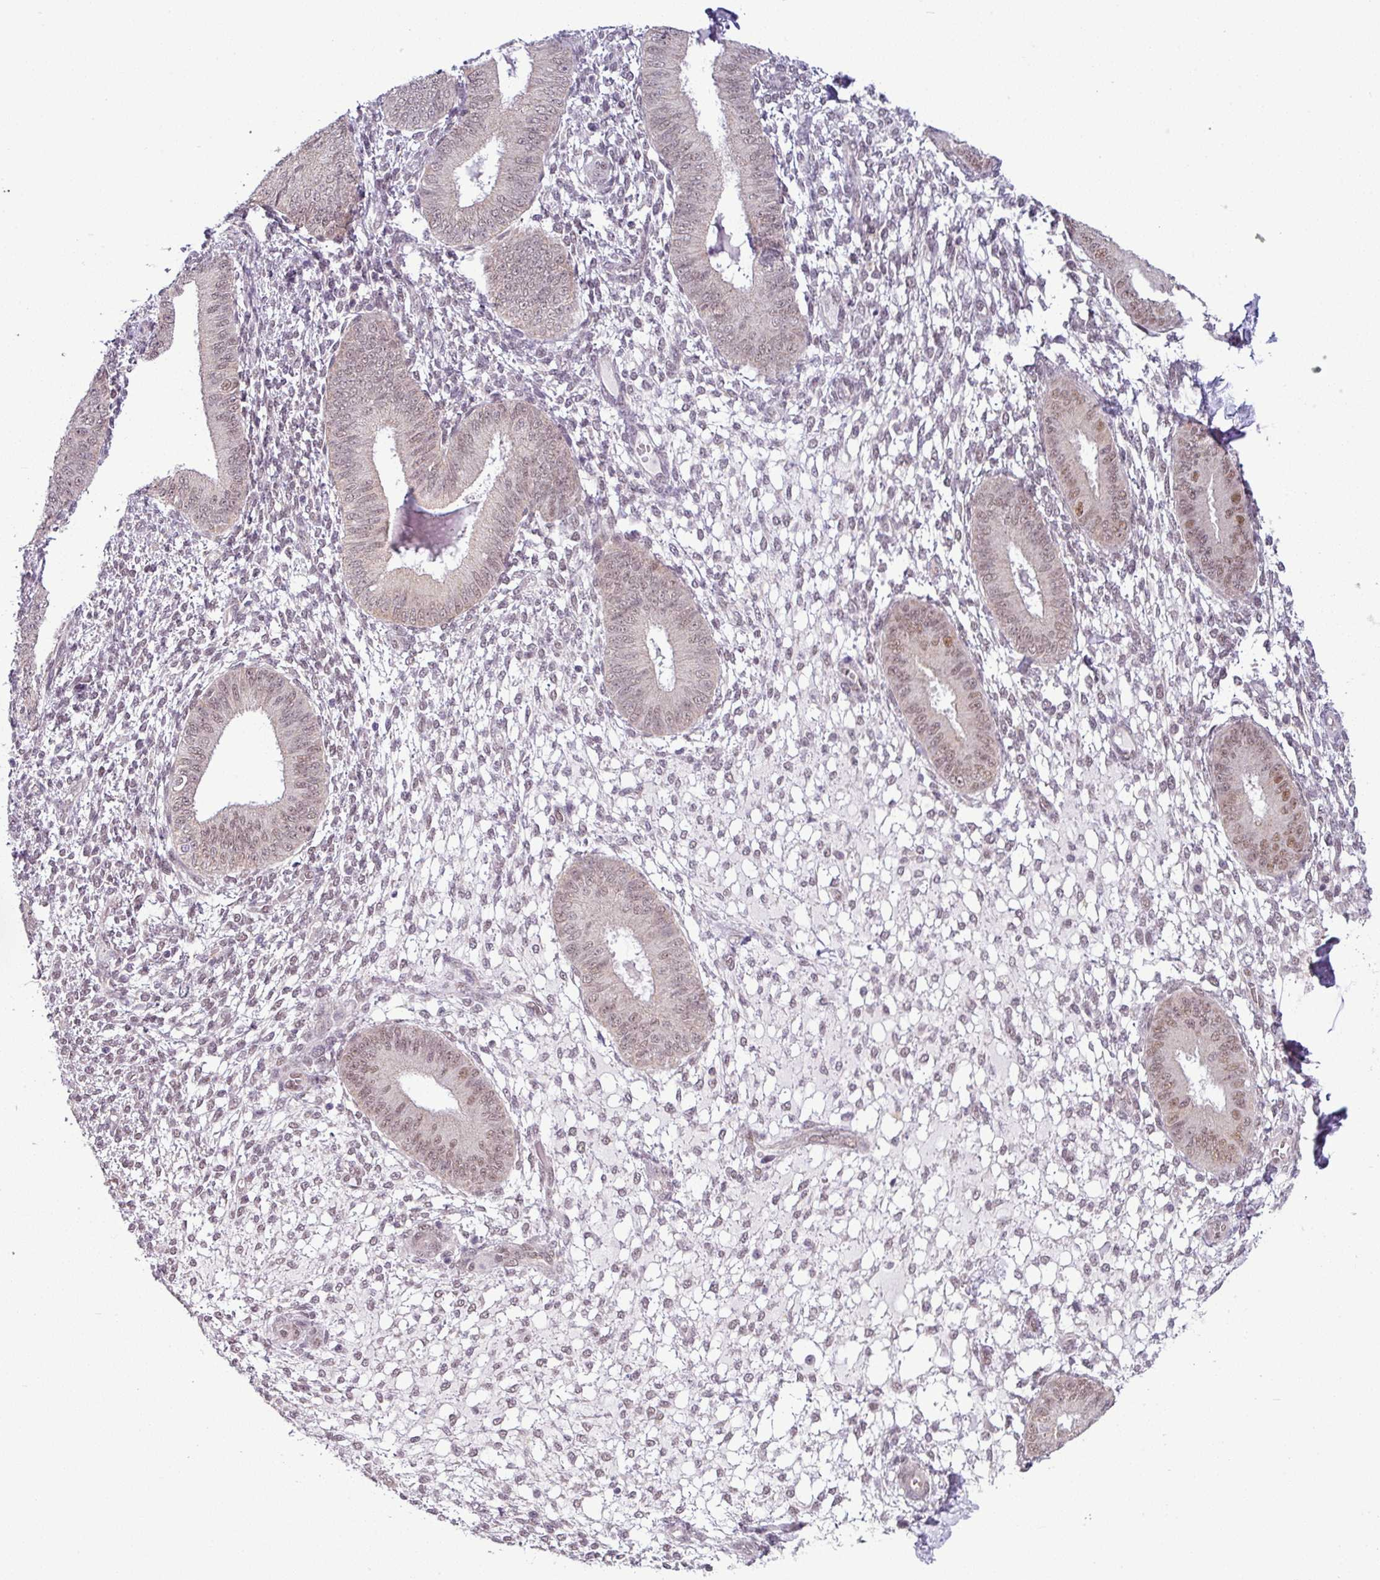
{"staining": {"intensity": "weak", "quantity": "<25%", "location": "nuclear"}, "tissue": "endometrium", "cell_type": "Cells in endometrial stroma", "image_type": "normal", "snomed": [{"axis": "morphology", "description": "Normal tissue, NOS"}, {"axis": "topography", "description": "Endometrium"}], "caption": "Cells in endometrial stroma are negative for brown protein staining in benign endometrium. (DAB immunohistochemistry (IHC) with hematoxylin counter stain).", "gene": "ZNF217", "patient": {"sex": "female", "age": 49}}